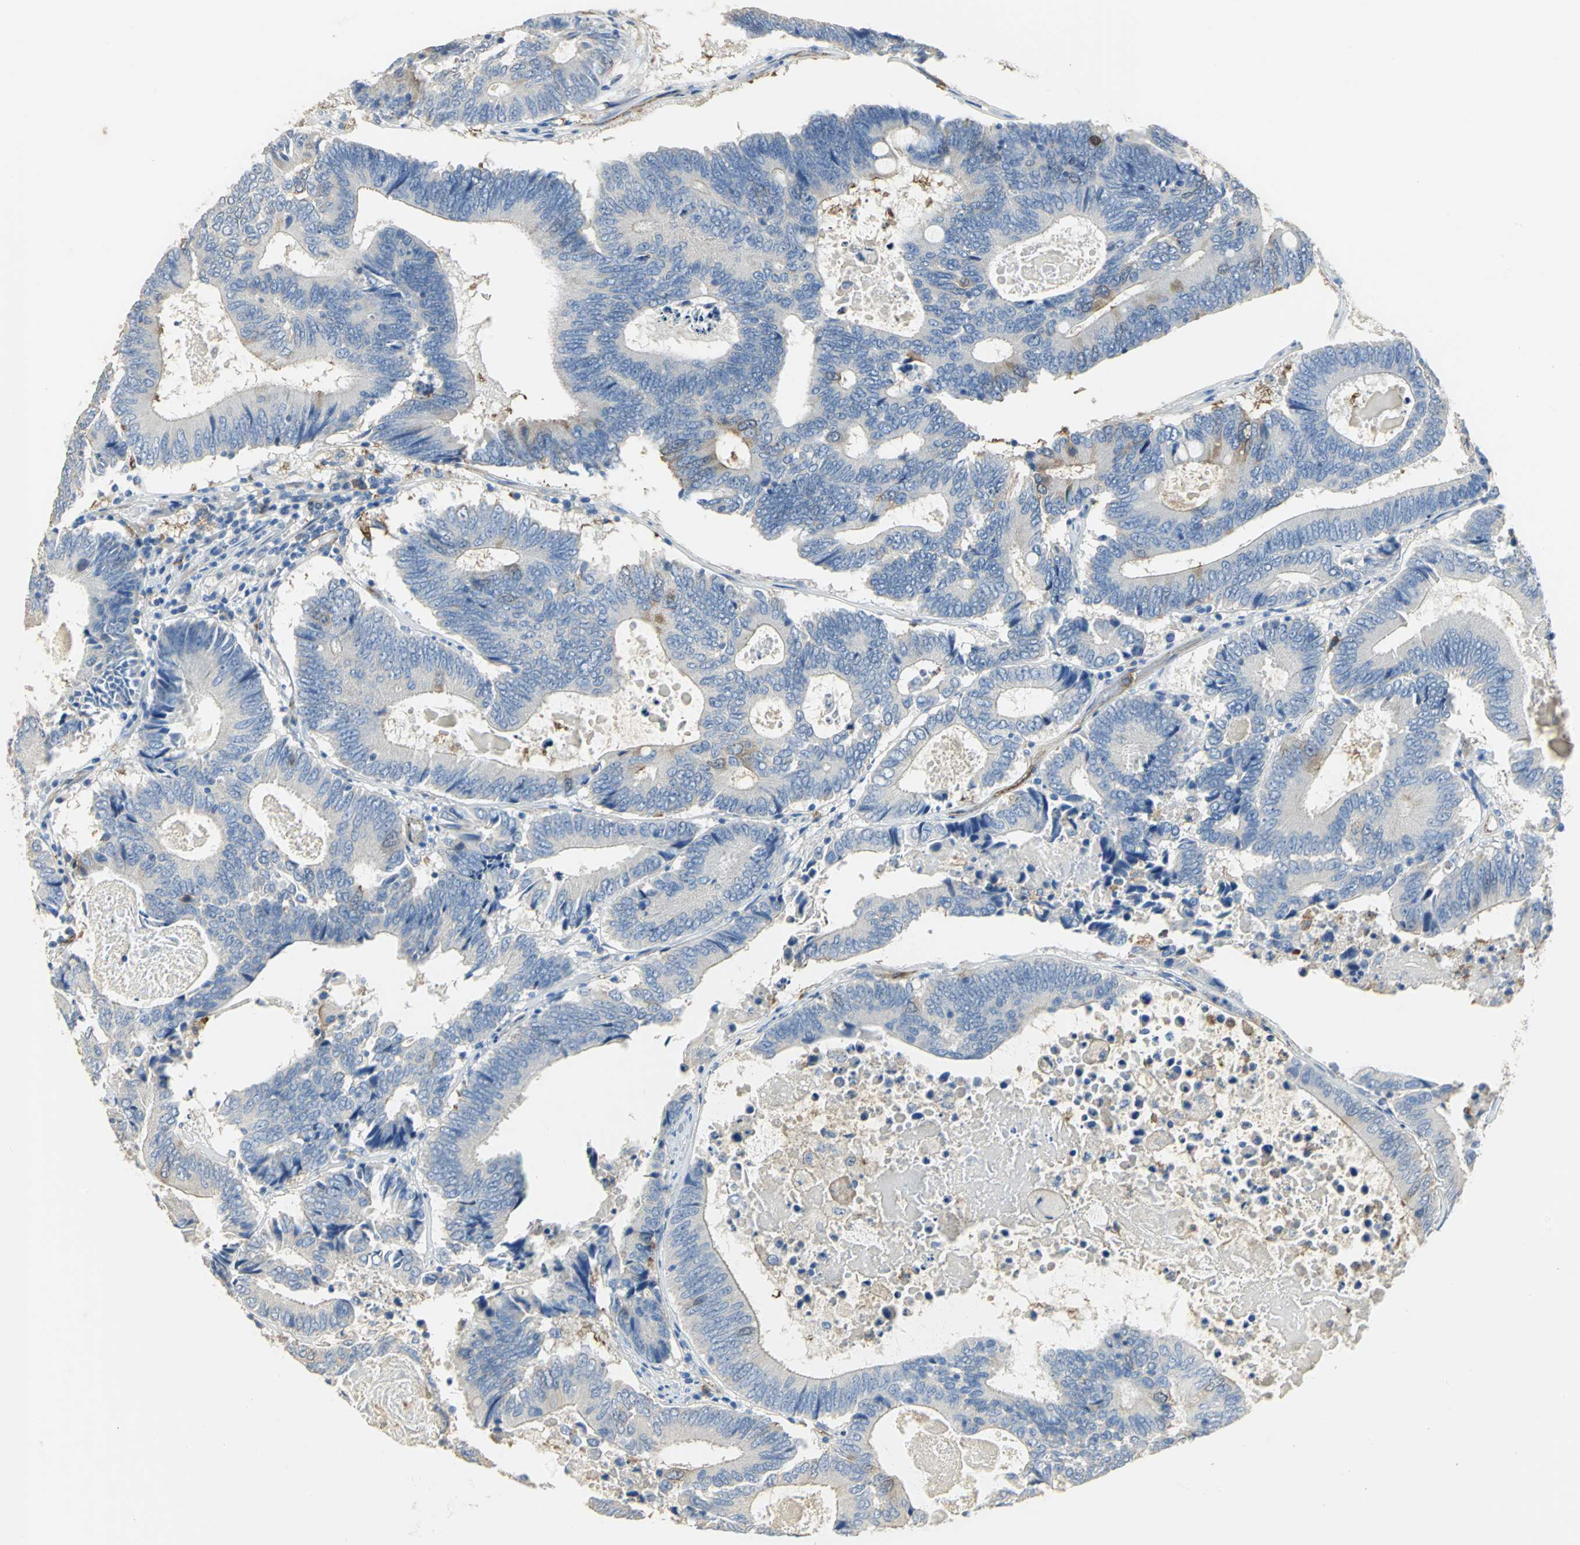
{"staining": {"intensity": "moderate", "quantity": "<25%", "location": "cytoplasmic/membranous"}, "tissue": "colorectal cancer", "cell_type": "Tumor cells", "image_type": "cancer", "snomed": [{"axis": "morphology", "description": "Adenocarcinoma, NOS"}, {"axis": "topography", "description": "Colon"}], "caption": "This is a photomicrograph of immunohistochemistry staining of colorectal adenocarcinoma, which shows moderate positivity in the cytoplasmic/membranous of tumor cells.", "gene": "DLGAP5", "patient": {"sex": "female", "age": 78}}